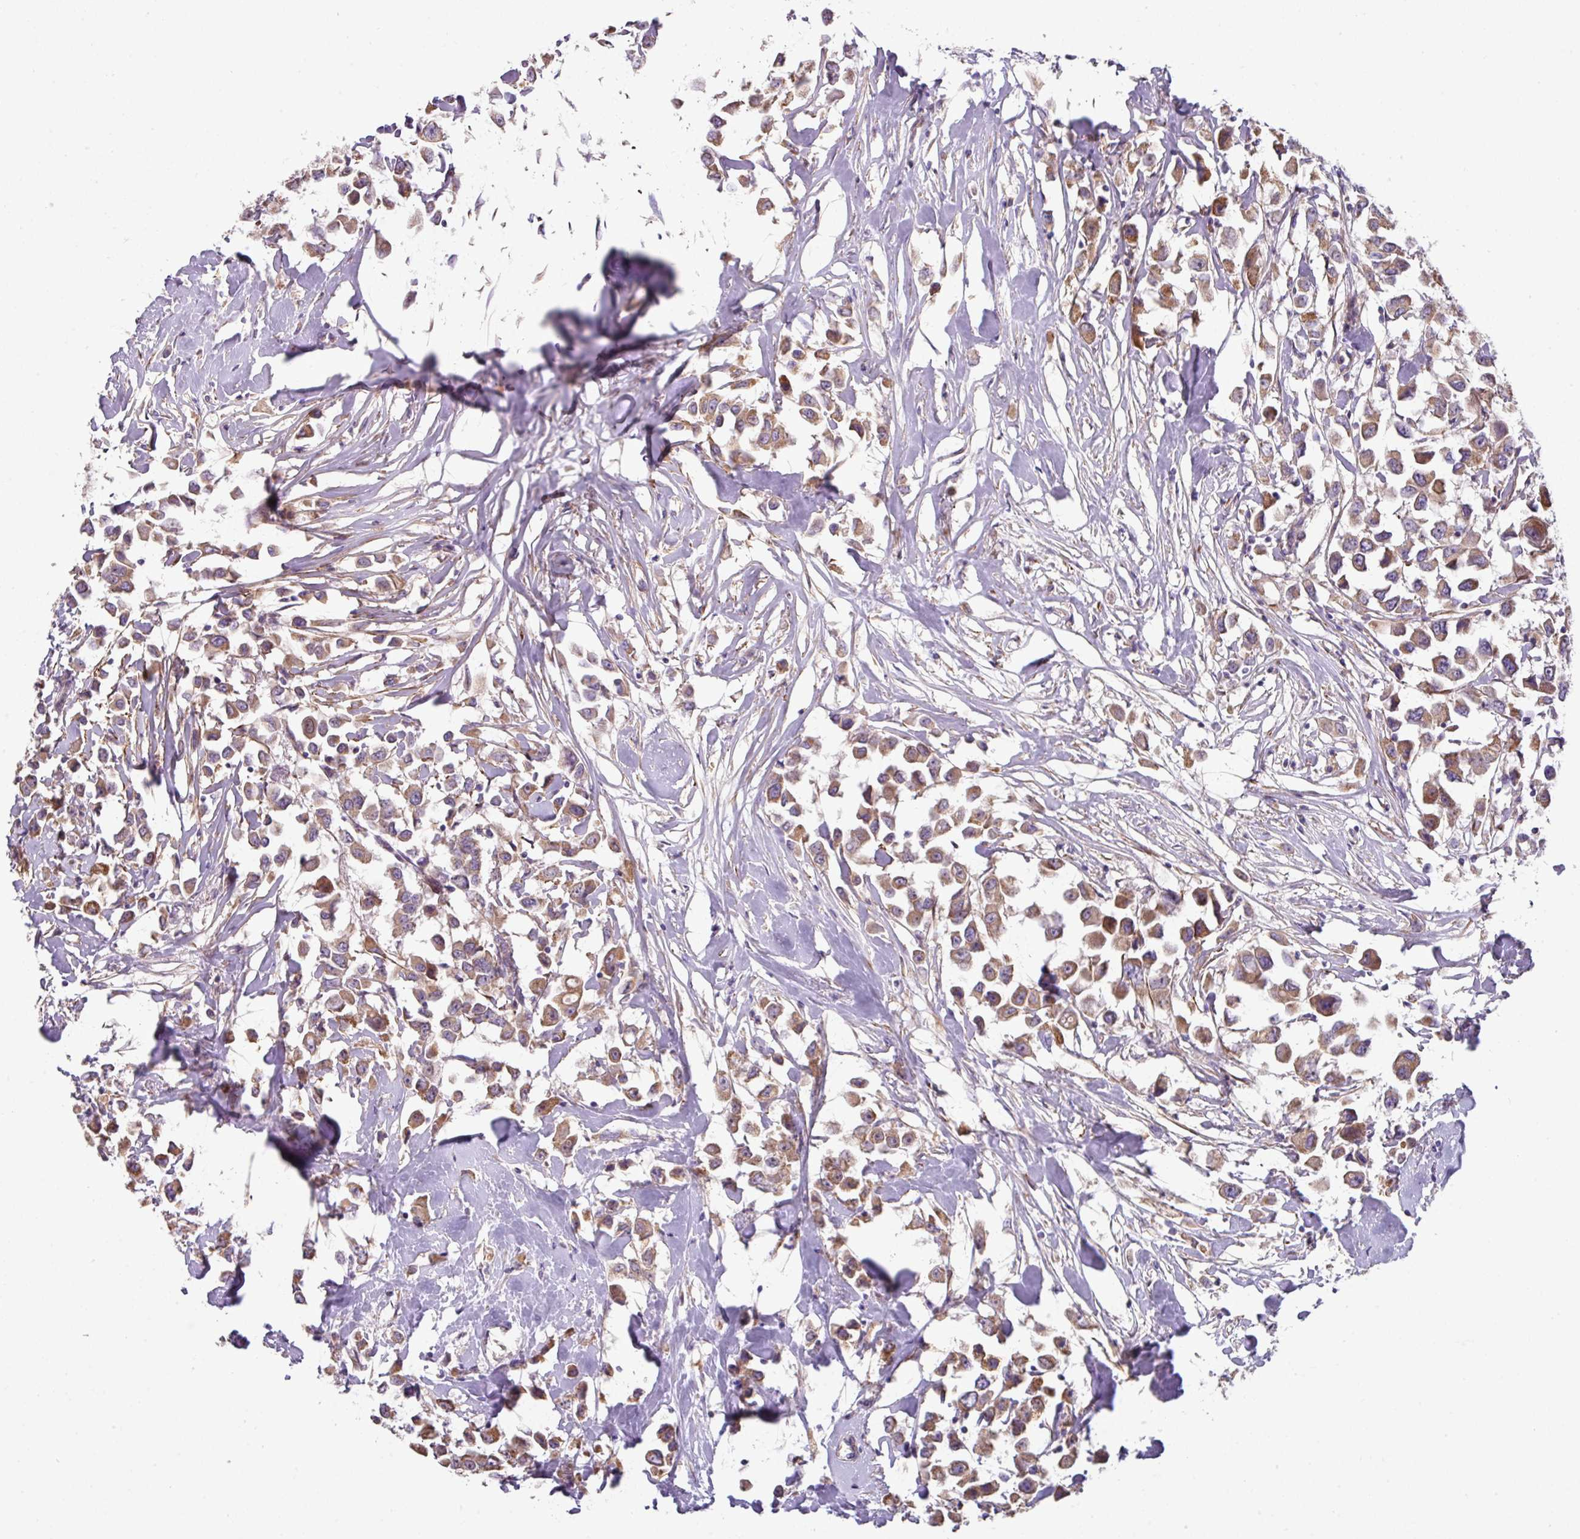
{"staining": {"intensity": "moderate", "quantity": ">75%", "location": "cytoplasmic/membranous"}, "tissue": "breast cancer", "cell_type": "Tumor cells", "image_type": "cancer", "snomed": [{"axis": "morphology", "description": "Duct carcinoma"}, {"axis": "topography", "description": "Breast"}], "caption": "An image of breast invasive ductal carcinoma stained for a protein demonstrates moderate cytoplasmic/membranous brown staining in tumor cells.", "gene": "MRRF", "patient": {"sex": "female", "age": 61}}